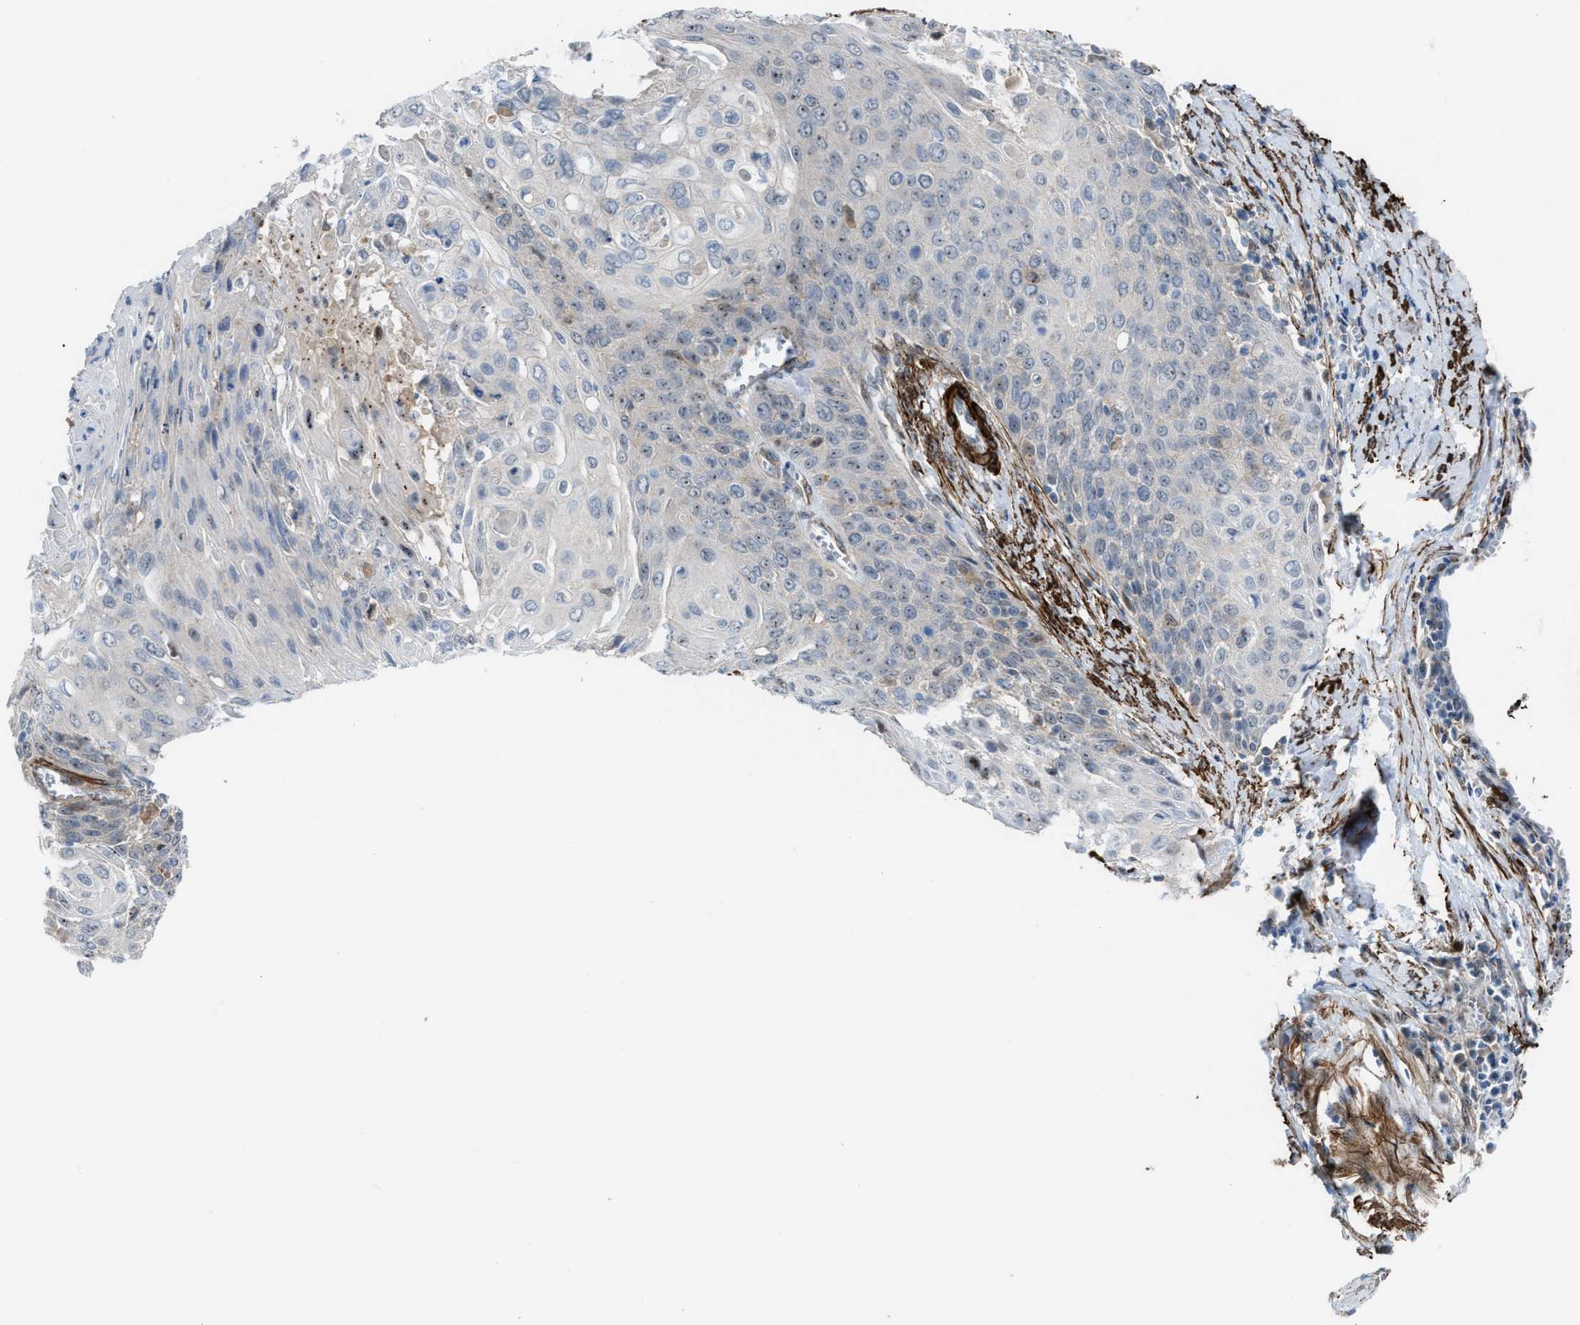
{"staining": {"intensity": "weak", "quantity": "<25%", "location": "nuclear"}, "tissue": "cervical cancer", "cell_type": "Tumor cells", "image_type": "cancer", "snomed": [{"axis": "morphology", "description": "Squamous cell carcinoma, NOS"}, {"axis": "topography", "description": "Cervix"}], "caption": "High magnification brightfield microscopy of cervical squamous cell carcinoma stained with DAB (brown) and counterstained with hematoxylin (blue): tumor cells show no significant staining.", "gene": "NQO2", "patient": {"sex": "female", "age": 39}}